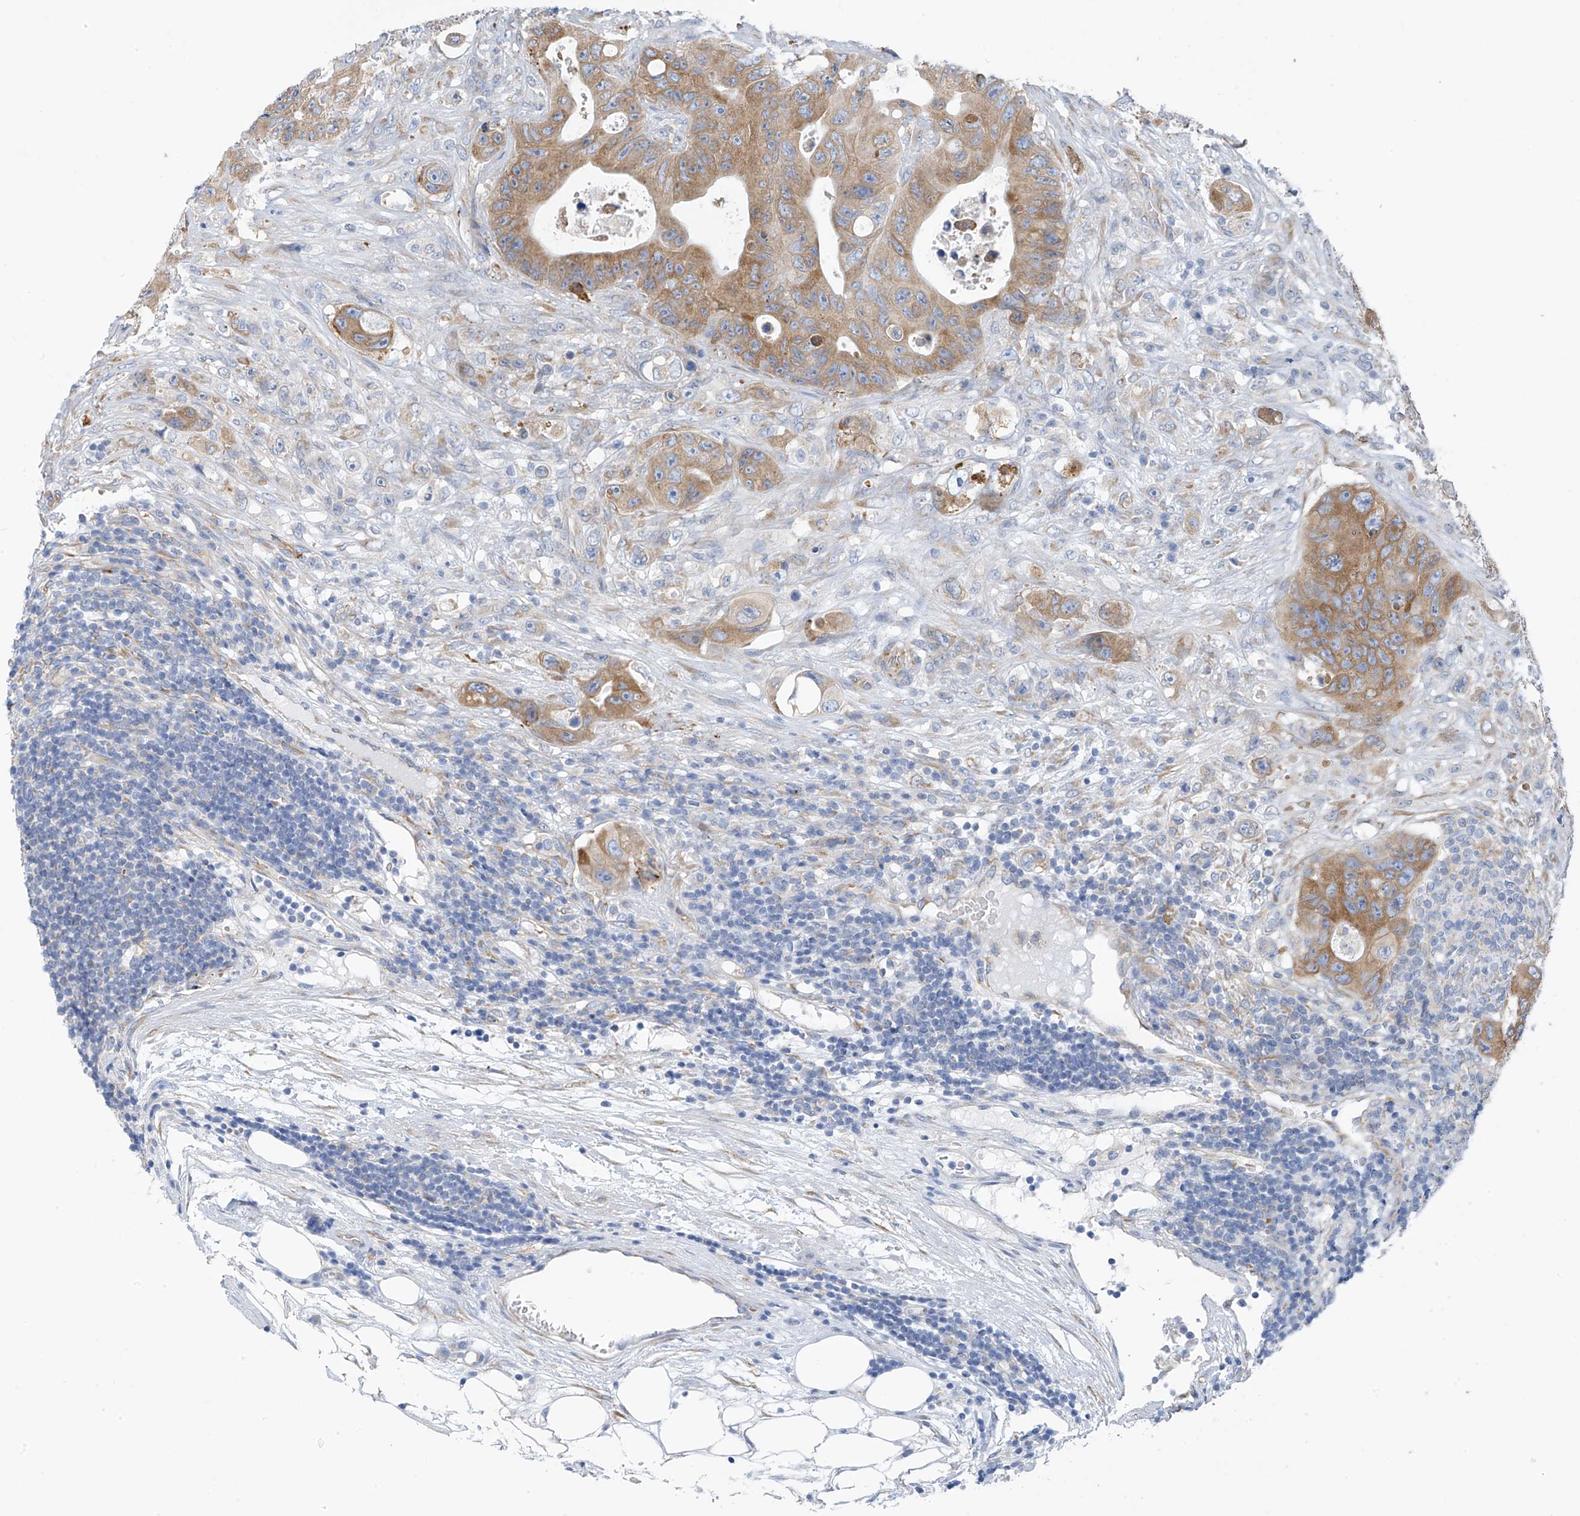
{"staining": {"intensity": "moderate", "quantity": "25%-75%", "location": "cytoplasmic/membranous"}, "tissue": "colorectal cancer", "cell_type": "Tumor cells", "image_type": "cancer", "snomed": [{"axis": "morphology", "description": "Adenocarcinoma, NOS"}, {"axis": "topography", "description": "Colon"}], "caption": "Human colorectal cancer (adenocarcinoma) stained with a brown dye displays moderate cytoplasmic/membranous positive positivity in approximately 25%-75% of tumor cells.", "gene": "RCN2", "patient": {"sex": "female", "age": 46}}